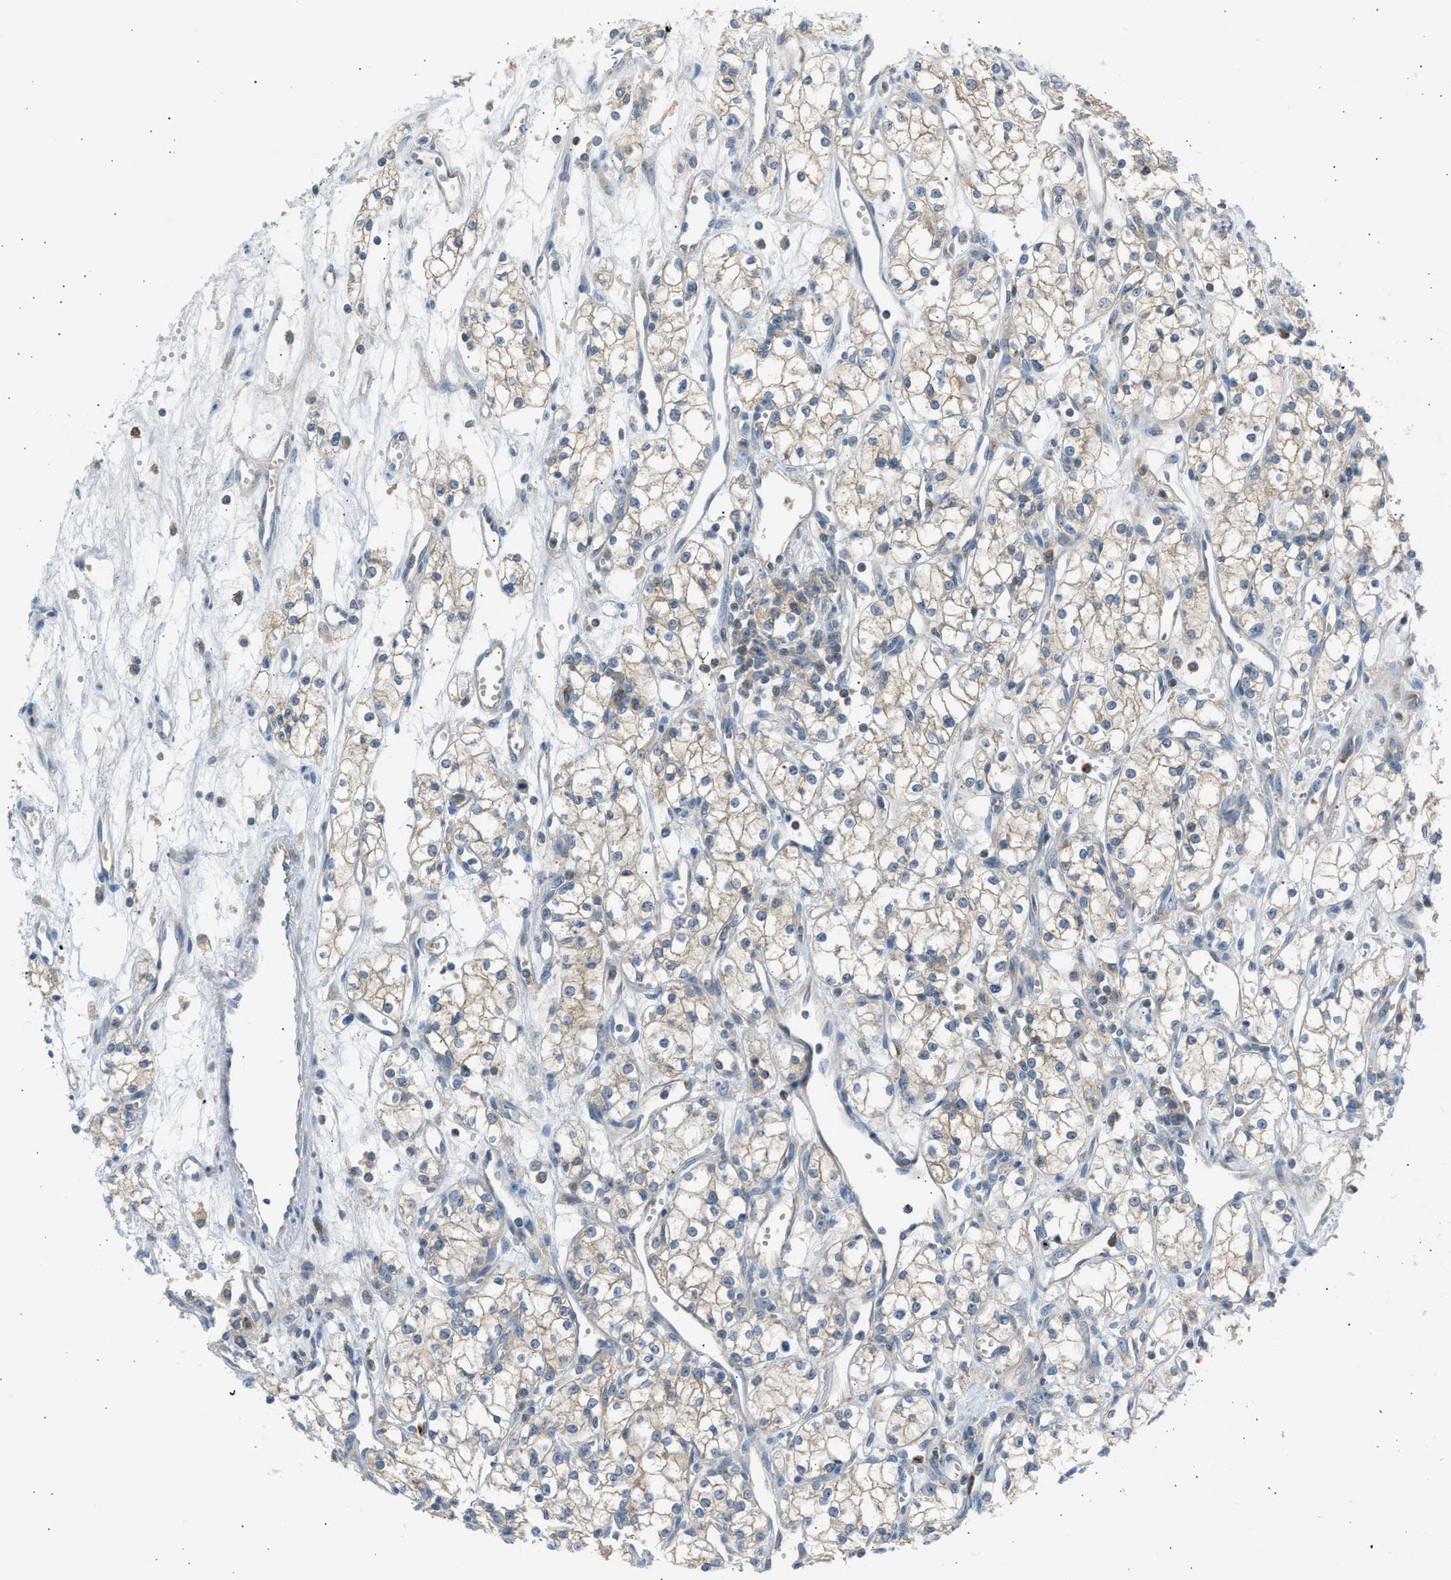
{"staining": {"intensity": "weak", "quantity": "25%-75%", "location": "cytoplasmic/membranous"}, "tissue": "renal cancer", "cell_type": "Tumor cells", "image_type": "cancer", "snomed": [{"axis": "morphology", "description": "Adenocarcinoma, NOS"}, {"axis": "topography", "description": "Kidney"}], "caption": "A brown stain labels weak cytoplasmic/membranous staining of a protein in renal cancer tumor cells. (DAB (3,3'-diaminobenzidine) IHC, brown staining for protein, blue staining for nuclei).", "gene": "TRIM50", "patient": {"sex": "male", "age": 59}}